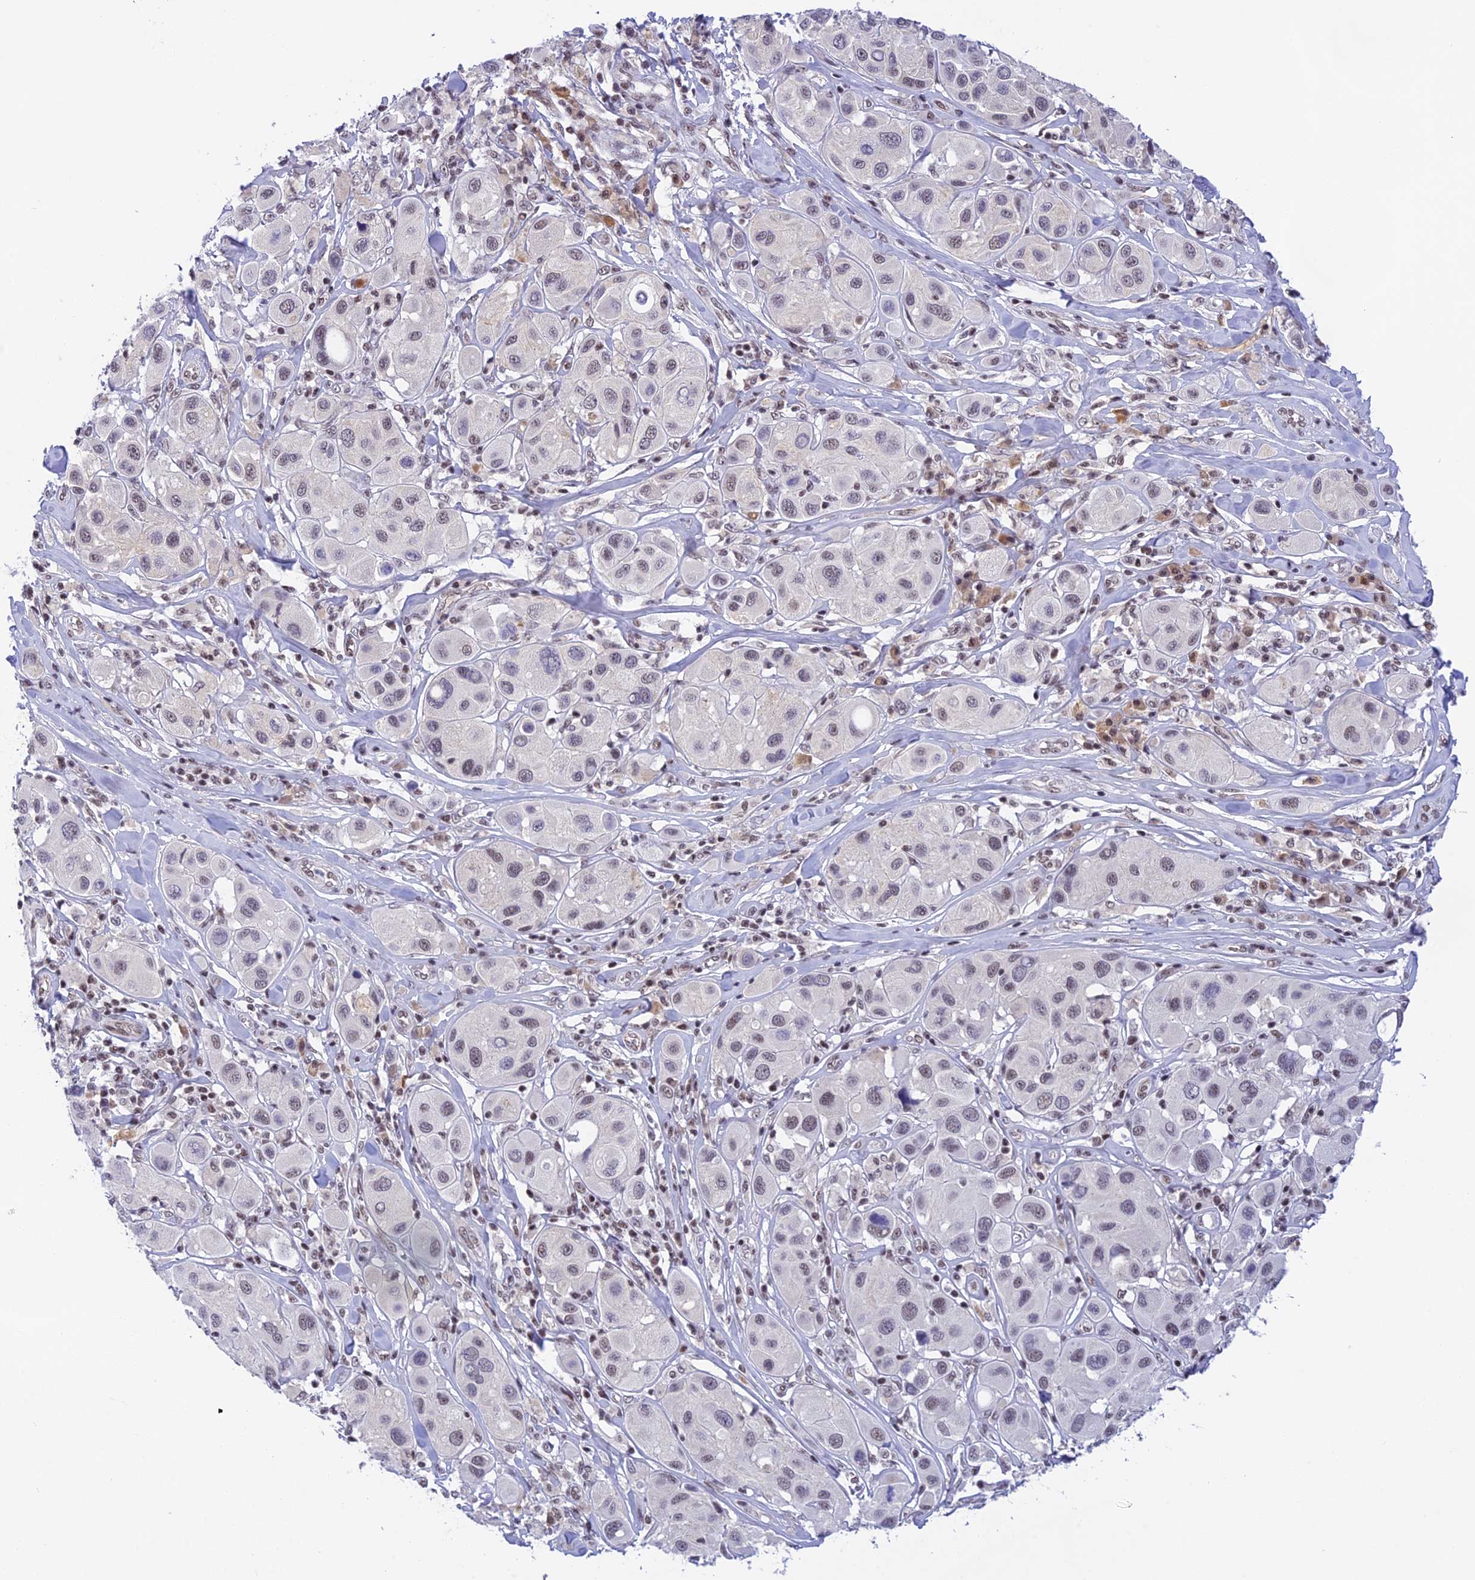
{"staining": {"intensity": "weak", "quantity": "<25%", "location": "nuclear"}, "tissue": "melanoma", "cell_type": "Tumor cells", "image_type": "cancer", "snomed": [{"axis": "morphology", "description": "Malignant melanoma, Metastatic site"}, {"axis": "topography", "description": "Skin"}], "caption": "The micrograph exhibits no staining of tumor cells in malignant melanoma (metastatic site).", "gene": "THAP11", "patient": {"sex": "male", "age": 41}}